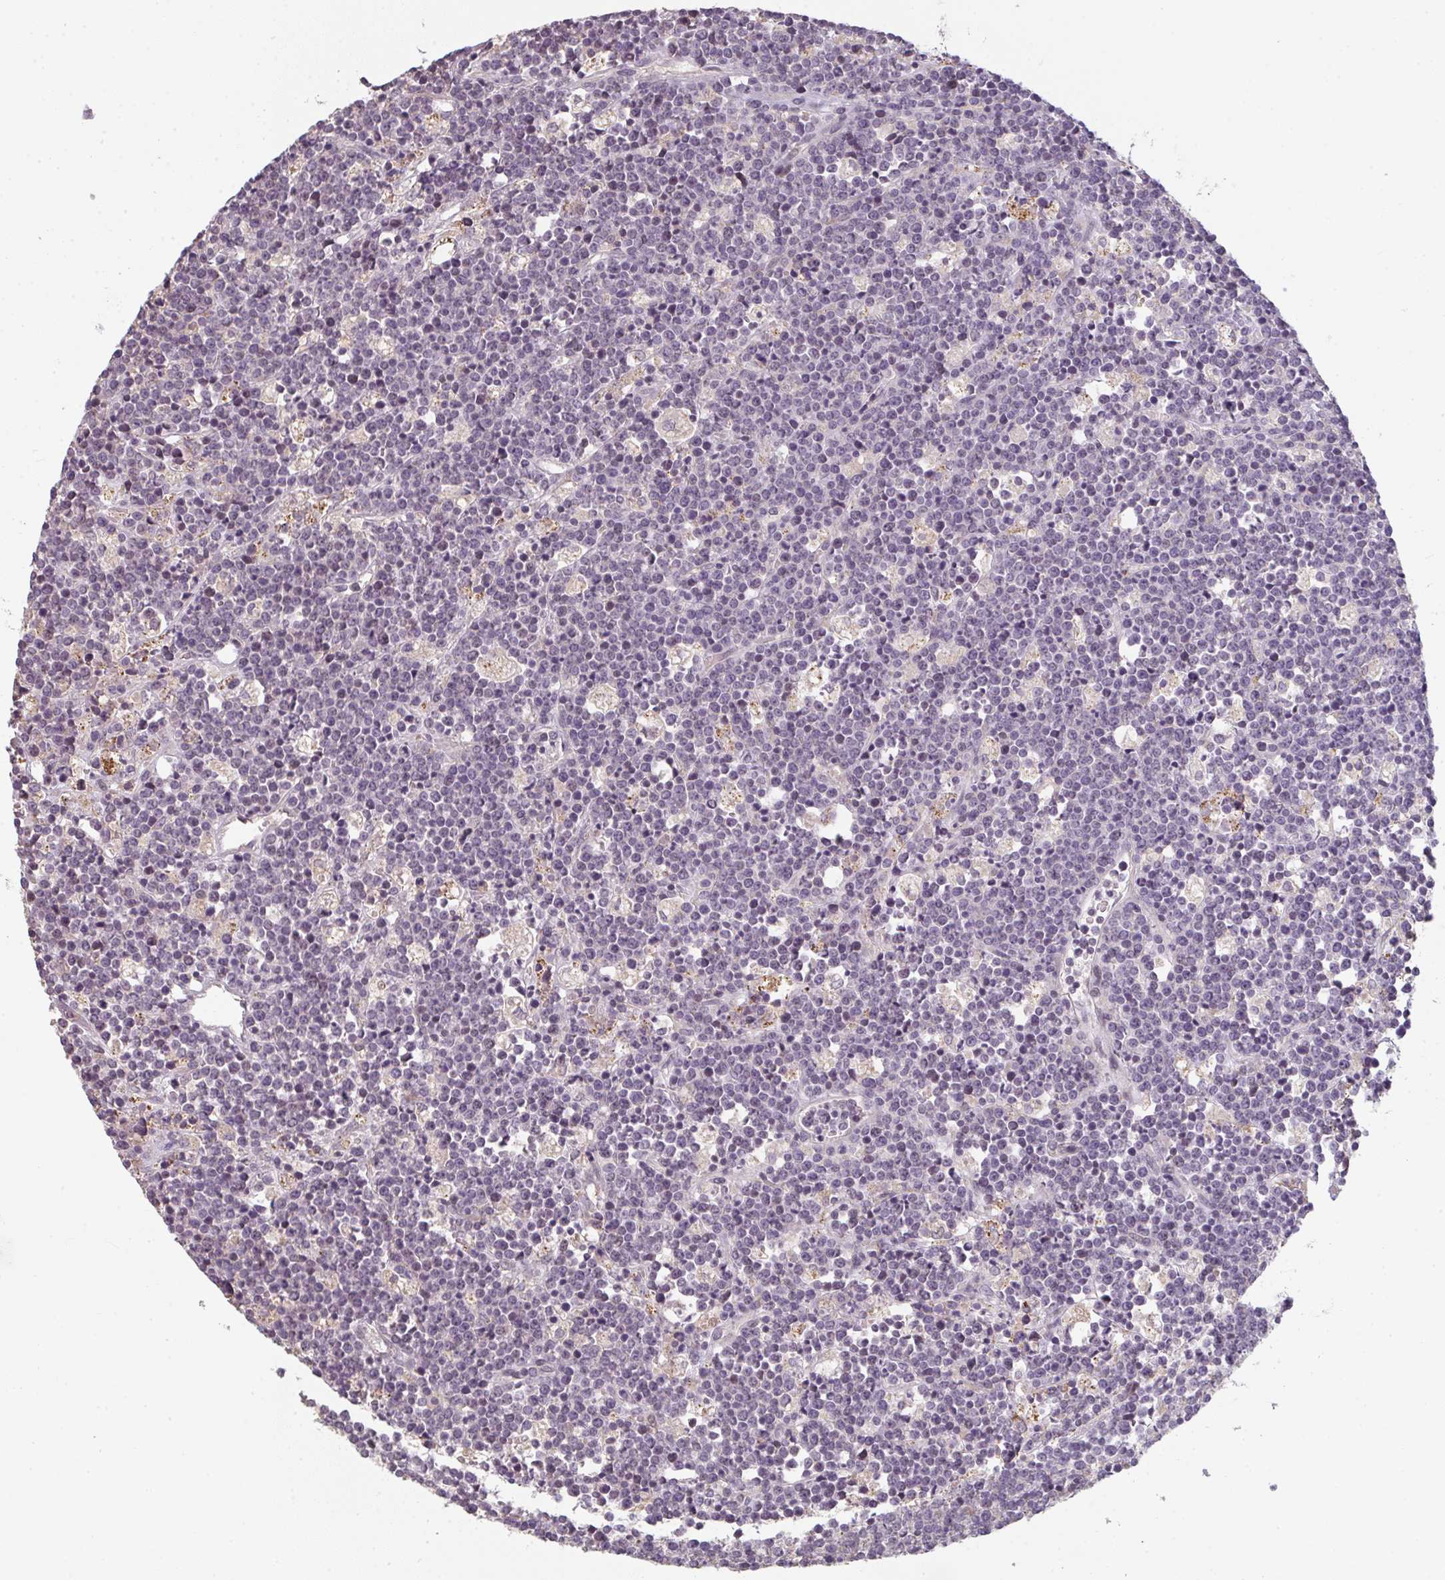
{"staining": {"intensity": "negative", "quantity": "none", "location": "none"}, "tissue": "lymphoma", "cell_type": "Tumor cells", "image_type": "cancer", "snomed": [{"axis": "morphology", "description": "Malignant lymphoma, non-Hodgkin's type, High grade"}, {"axis": "topography", "description": "Ovary"}], "caption": "Tumor cells are negative for brown protein staining in lymphoma.", "gene": "TMEM237", "patient": {"sex": "female", "age": 56}}